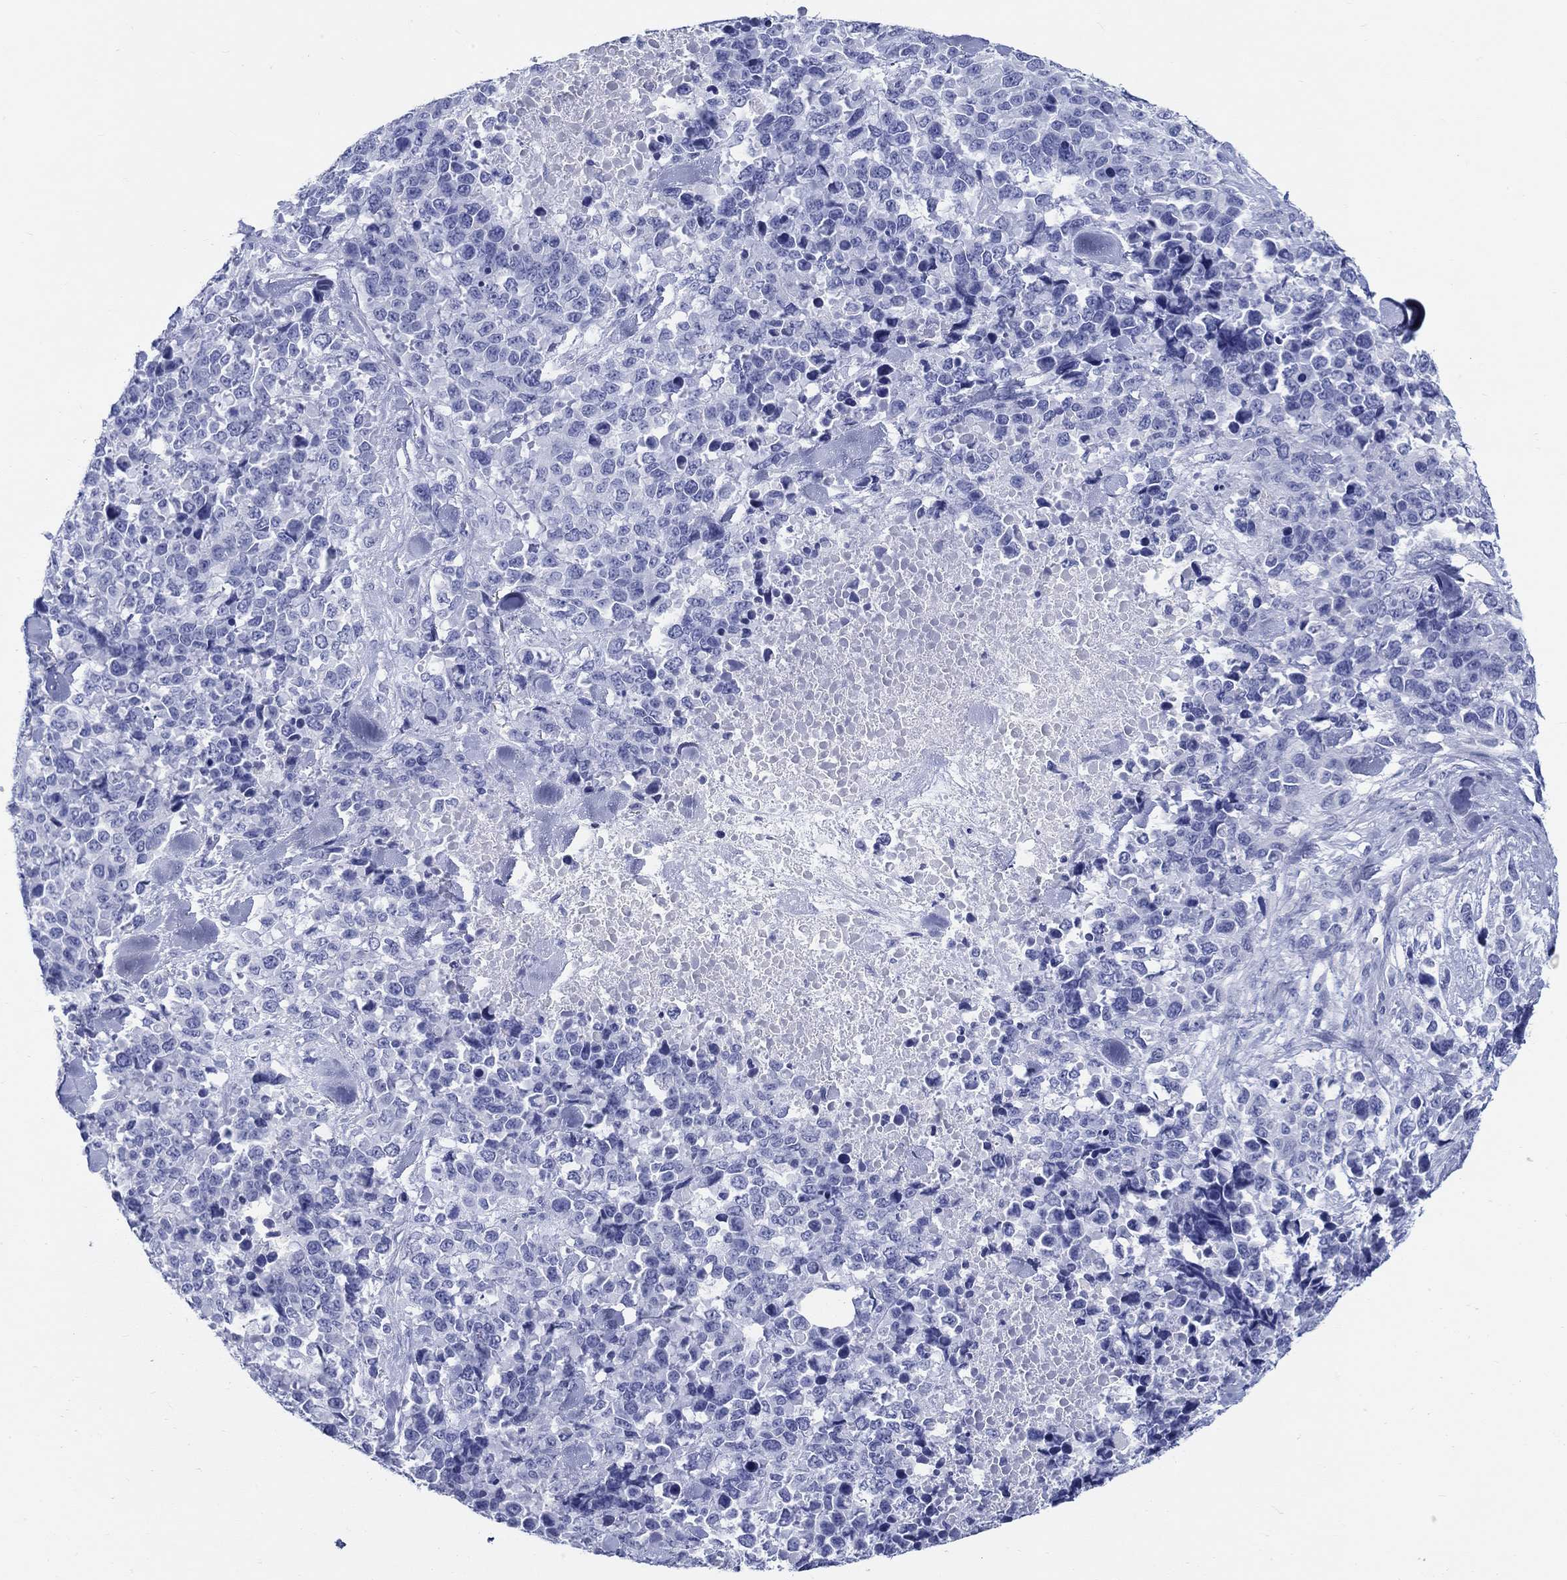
{"staining": {"intensity": "negative", "quantity": "none", "location": "none"}, "tissue": "melanoma", "cell_type": "Tumor cells", "image_type": "cancer", "snomed": [{"axis": "morphology", "description": "Malignant melanoma, Metastatic site"}, {"axis": "topography", "description": "Skin"}], "caption": "Tumor cells are negative for brown protein staining in melanoma.", "gene": "CRYGS", "patient": {"sex": "male", "age": 84}}